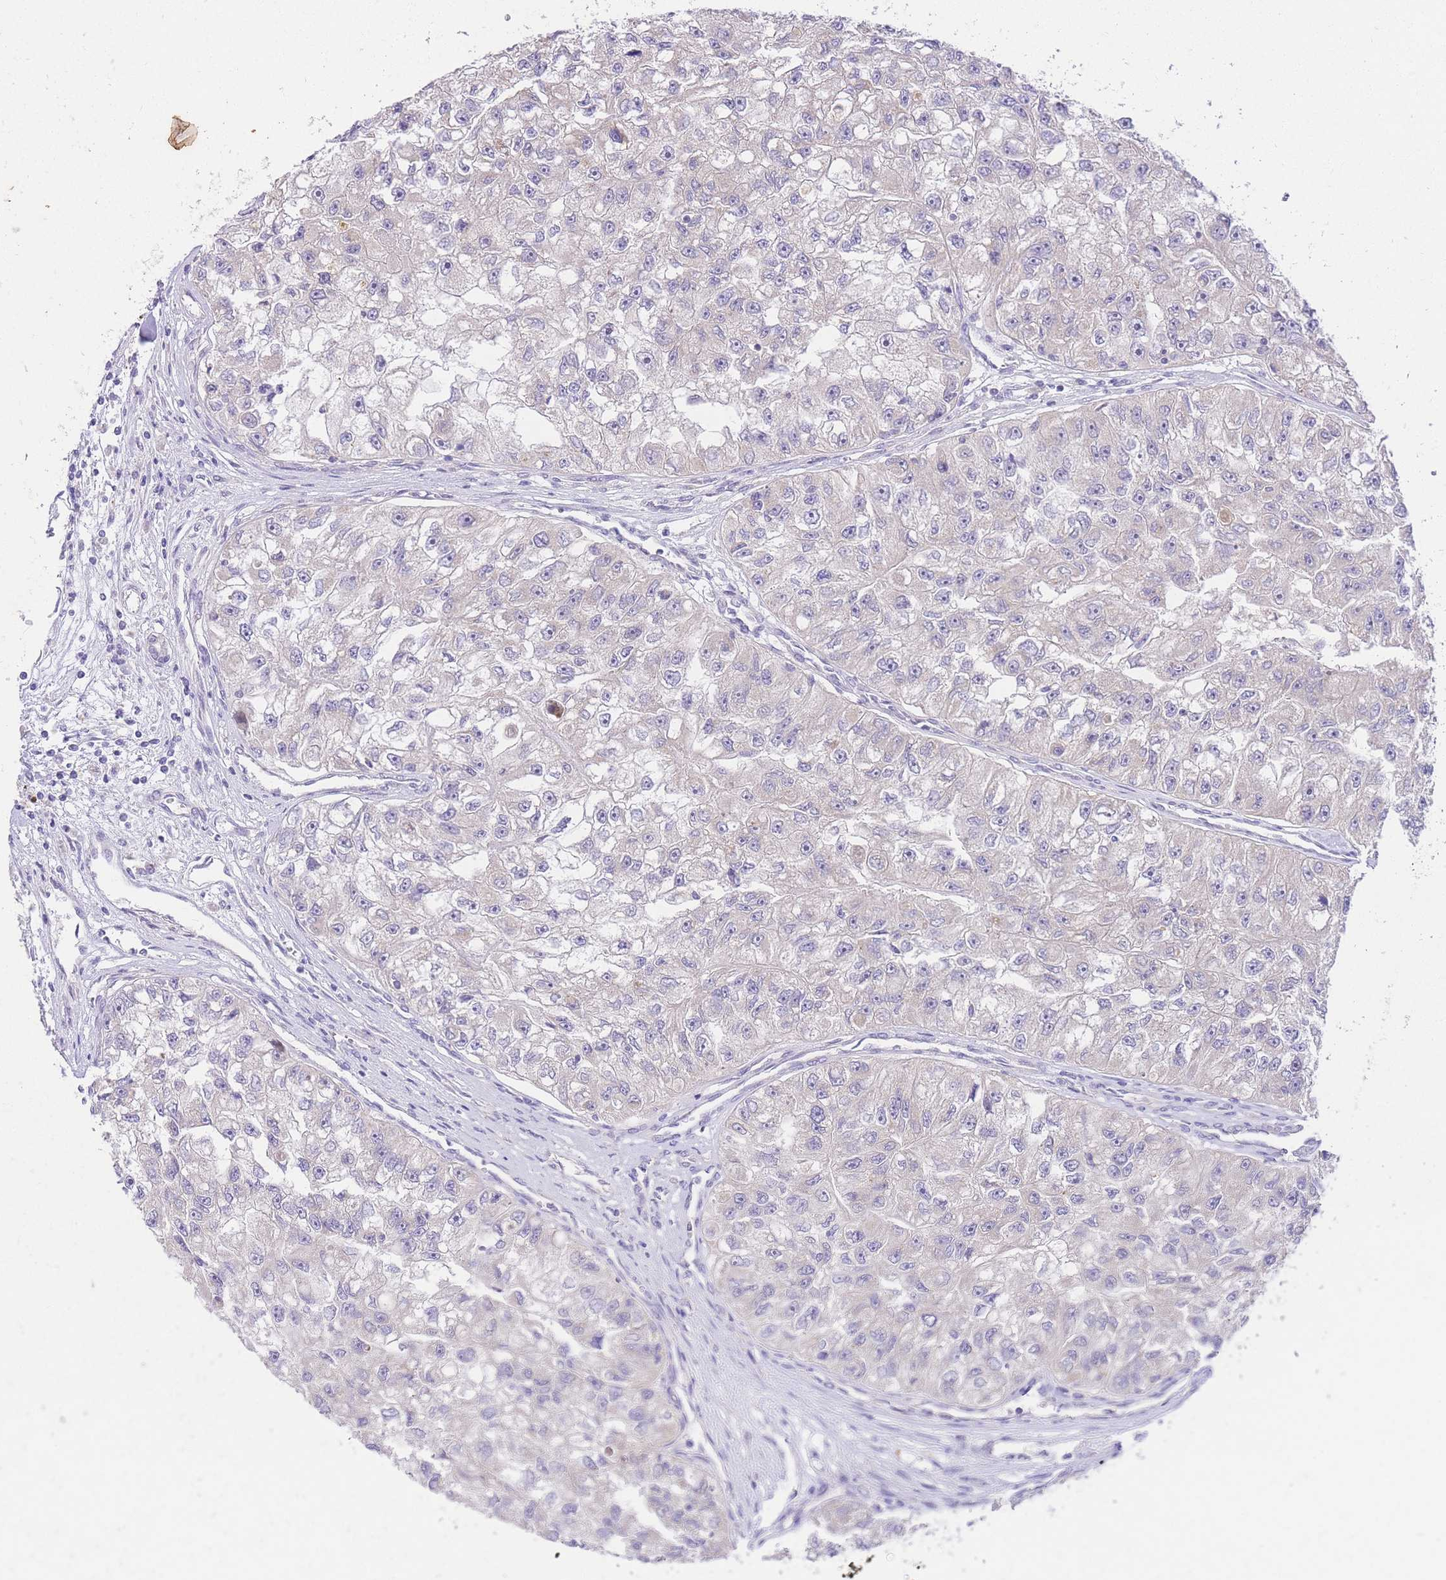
{"staining": {"intensity": "negative", "quantity": "none", "location": "none"}, "tissue": "renal cancer", "cell_type": "Tumor cells", "image_type": "cancer", "snomed": [{"axis": "morphology", "description": "Adenocarcinoma, NOS"}, {"axis": "topography", "description": "Kidney"}], "caption": "IHC image of neoplastic tissue: renal adenocarcinoma stained with DAB (3,3'-diaminobenzidine) exhibits no significant protein positivity in tumor cells.", "gene": "UBXN7", "patient": {"sex": "male", "age": 63}}